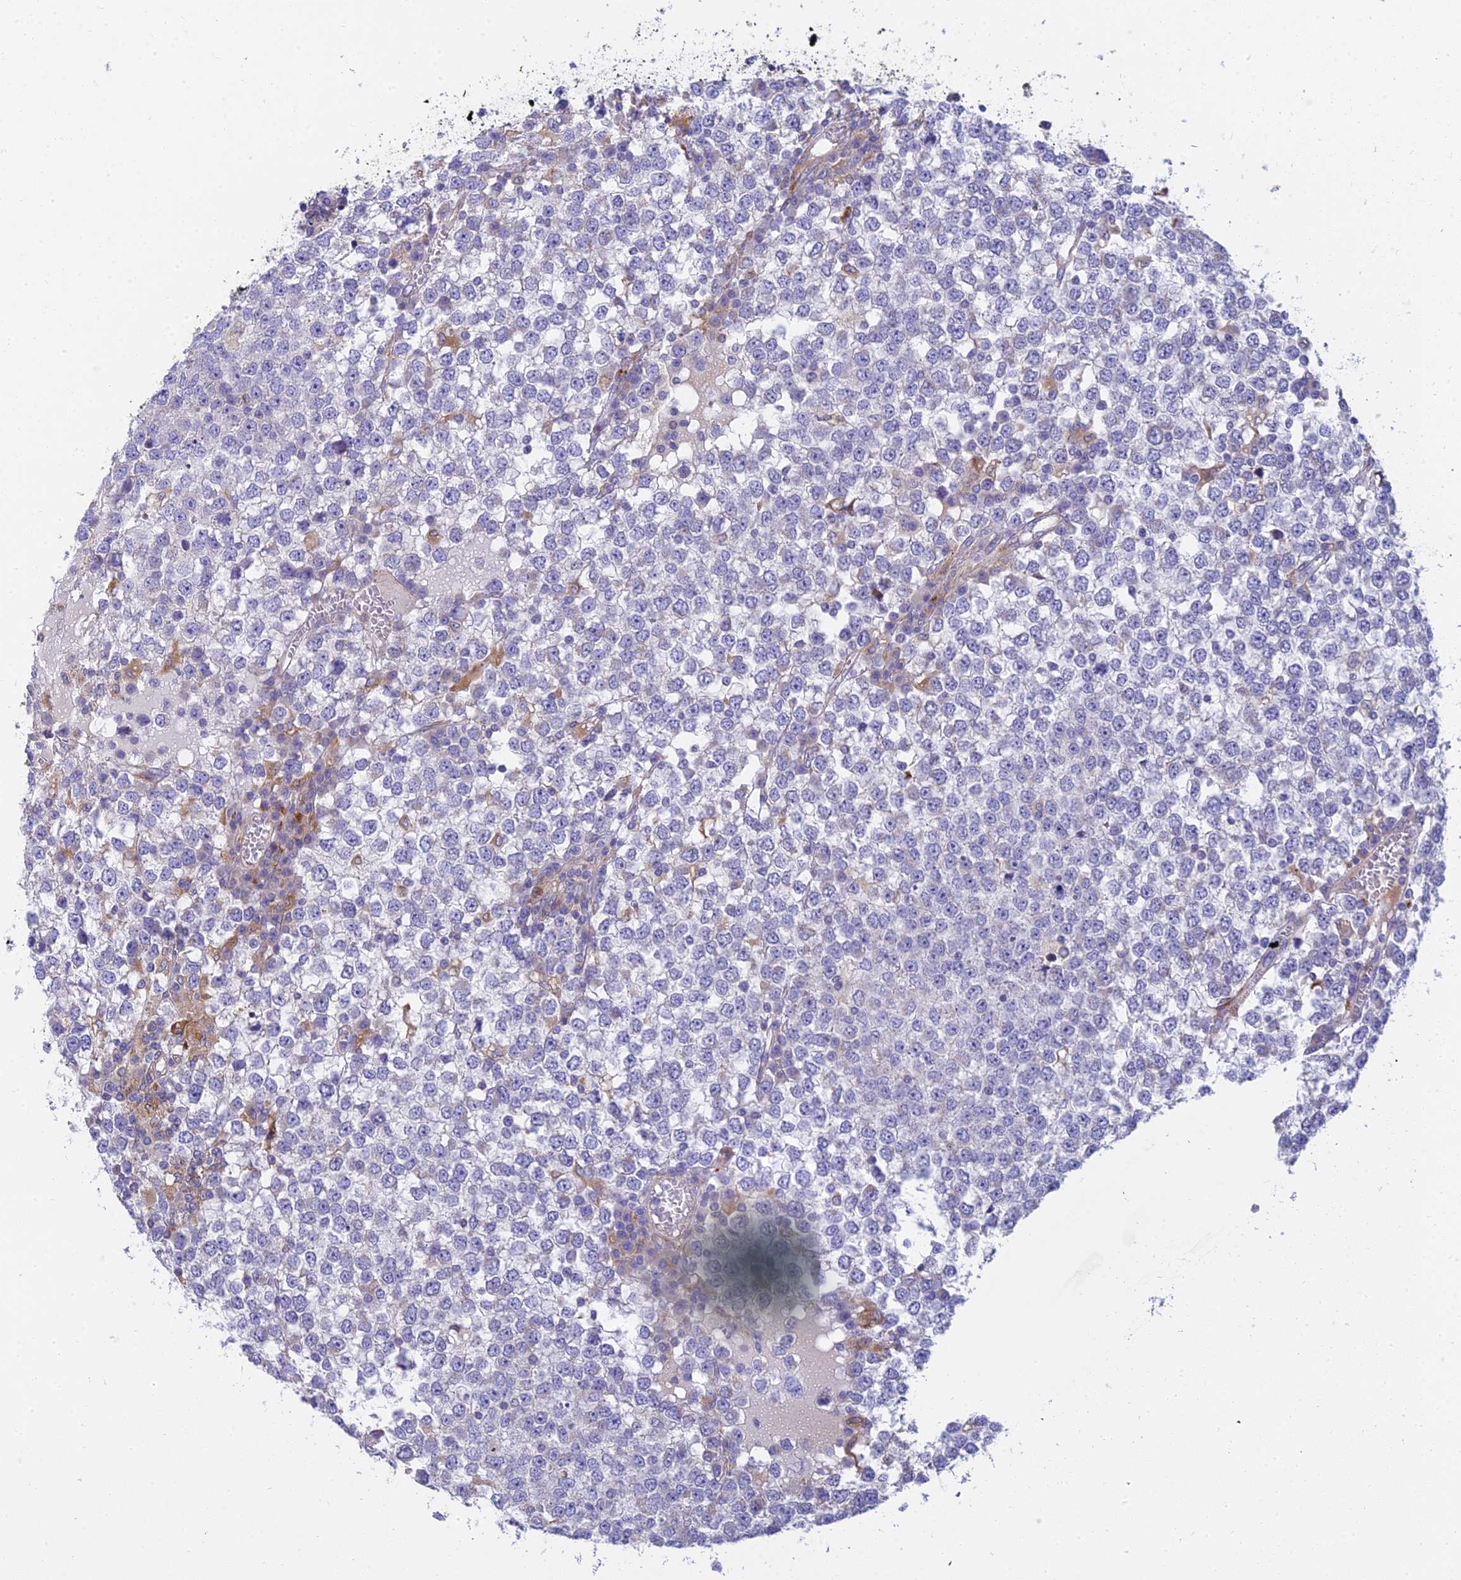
{"staining": {"intensity": "negative", "quantity": "none", "location": "none"}, "tissue": "testis cancer", "cell_type": "Tumor cells", "image_type": "cancer", "snomed": [{"axis": "morphology", "description": "Seminoma, NOS"}, {"axis": "topography", "description": "Testis"}], "caption": "A photomicrograph of human testis seminoma is negative for staining in tumor cells.", "gene": "CLCN7", "patient": {"sex": "male", "age": 65}}